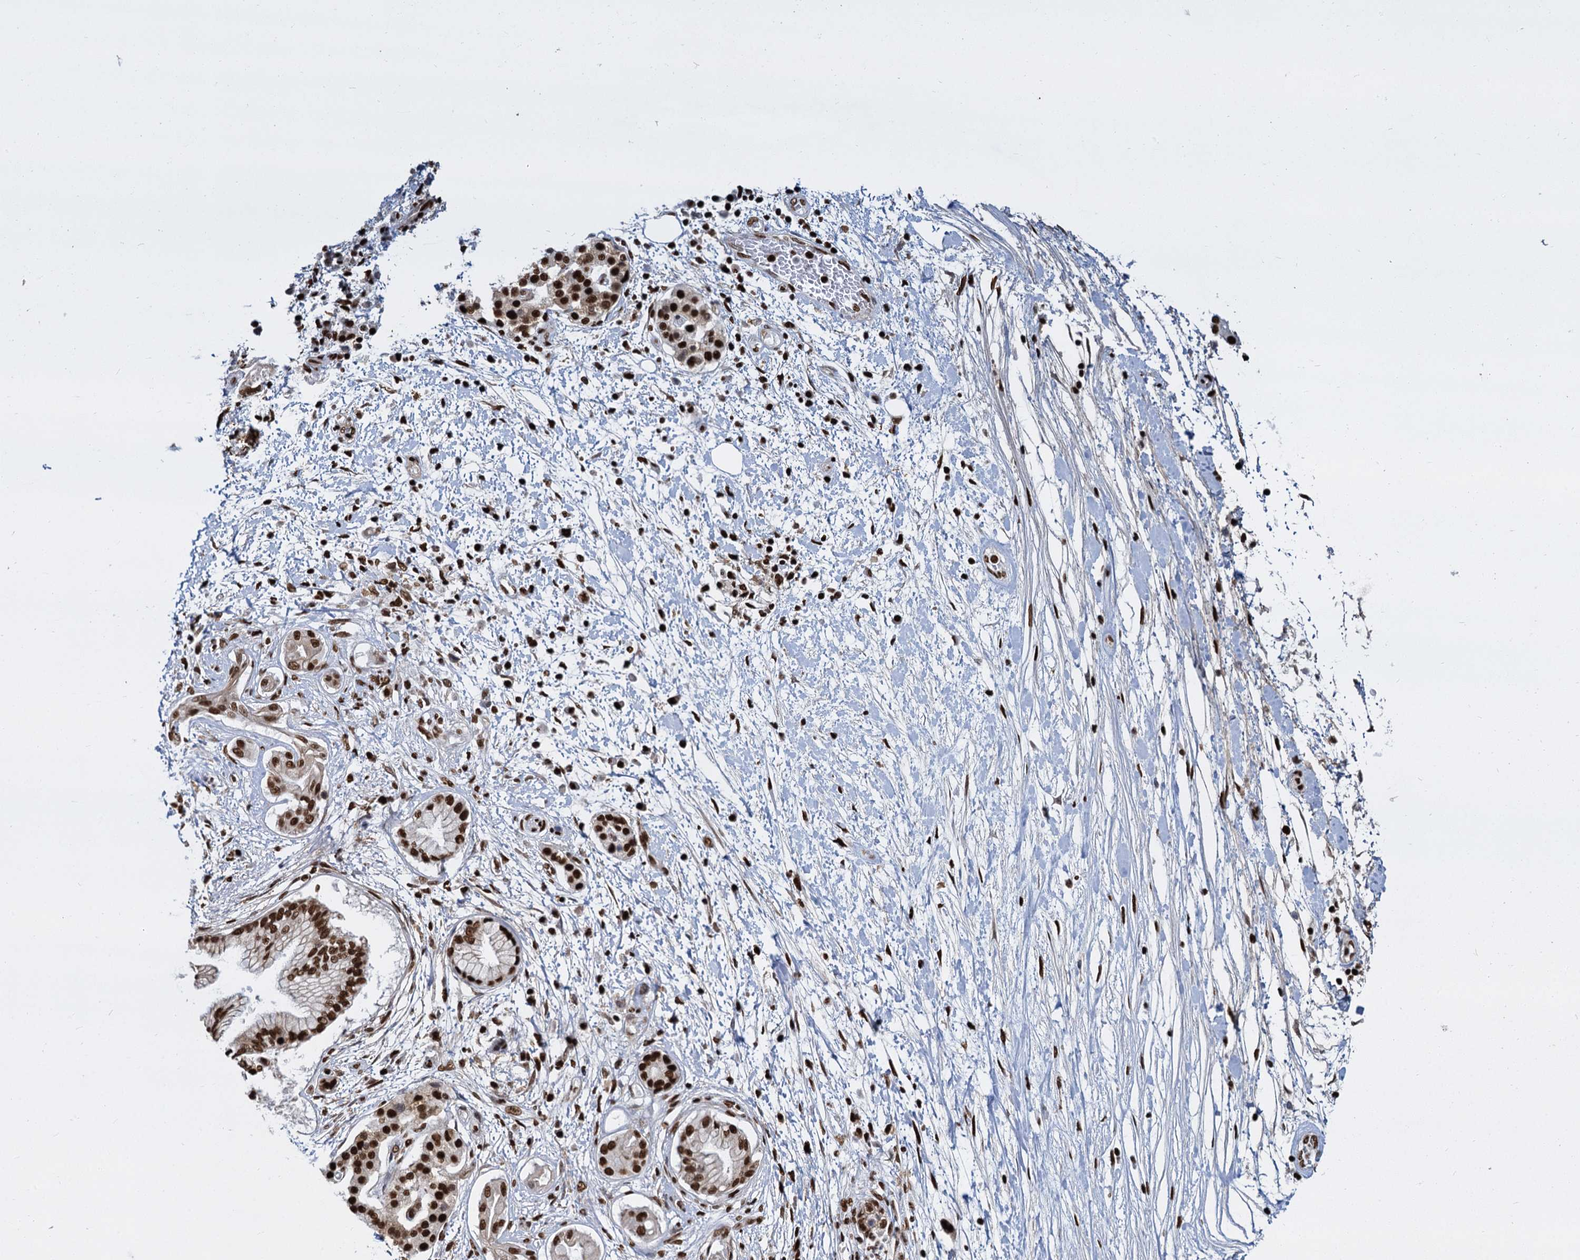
{"staining": {"intensity": "strong", "quantity": ">75%", "location": "nuclear"}, "tissue": "pancreatic cancer", "cell_type": "Tumor cells", "image_type": "cancer", "snomed": [{"axis": "morphology", "description": "Adenocarcinoma, NOS"}, {"axis": "topography", "description": "Pancreas"}], "caption": "There is high levels of strong nuclear expression in tumor cells of pancreatic adenocarcinoma, as demonstrated by immunohistochemical staining (brown color).", "gene": "DCPS", "patient": {"sex": "female", "age": 73}}